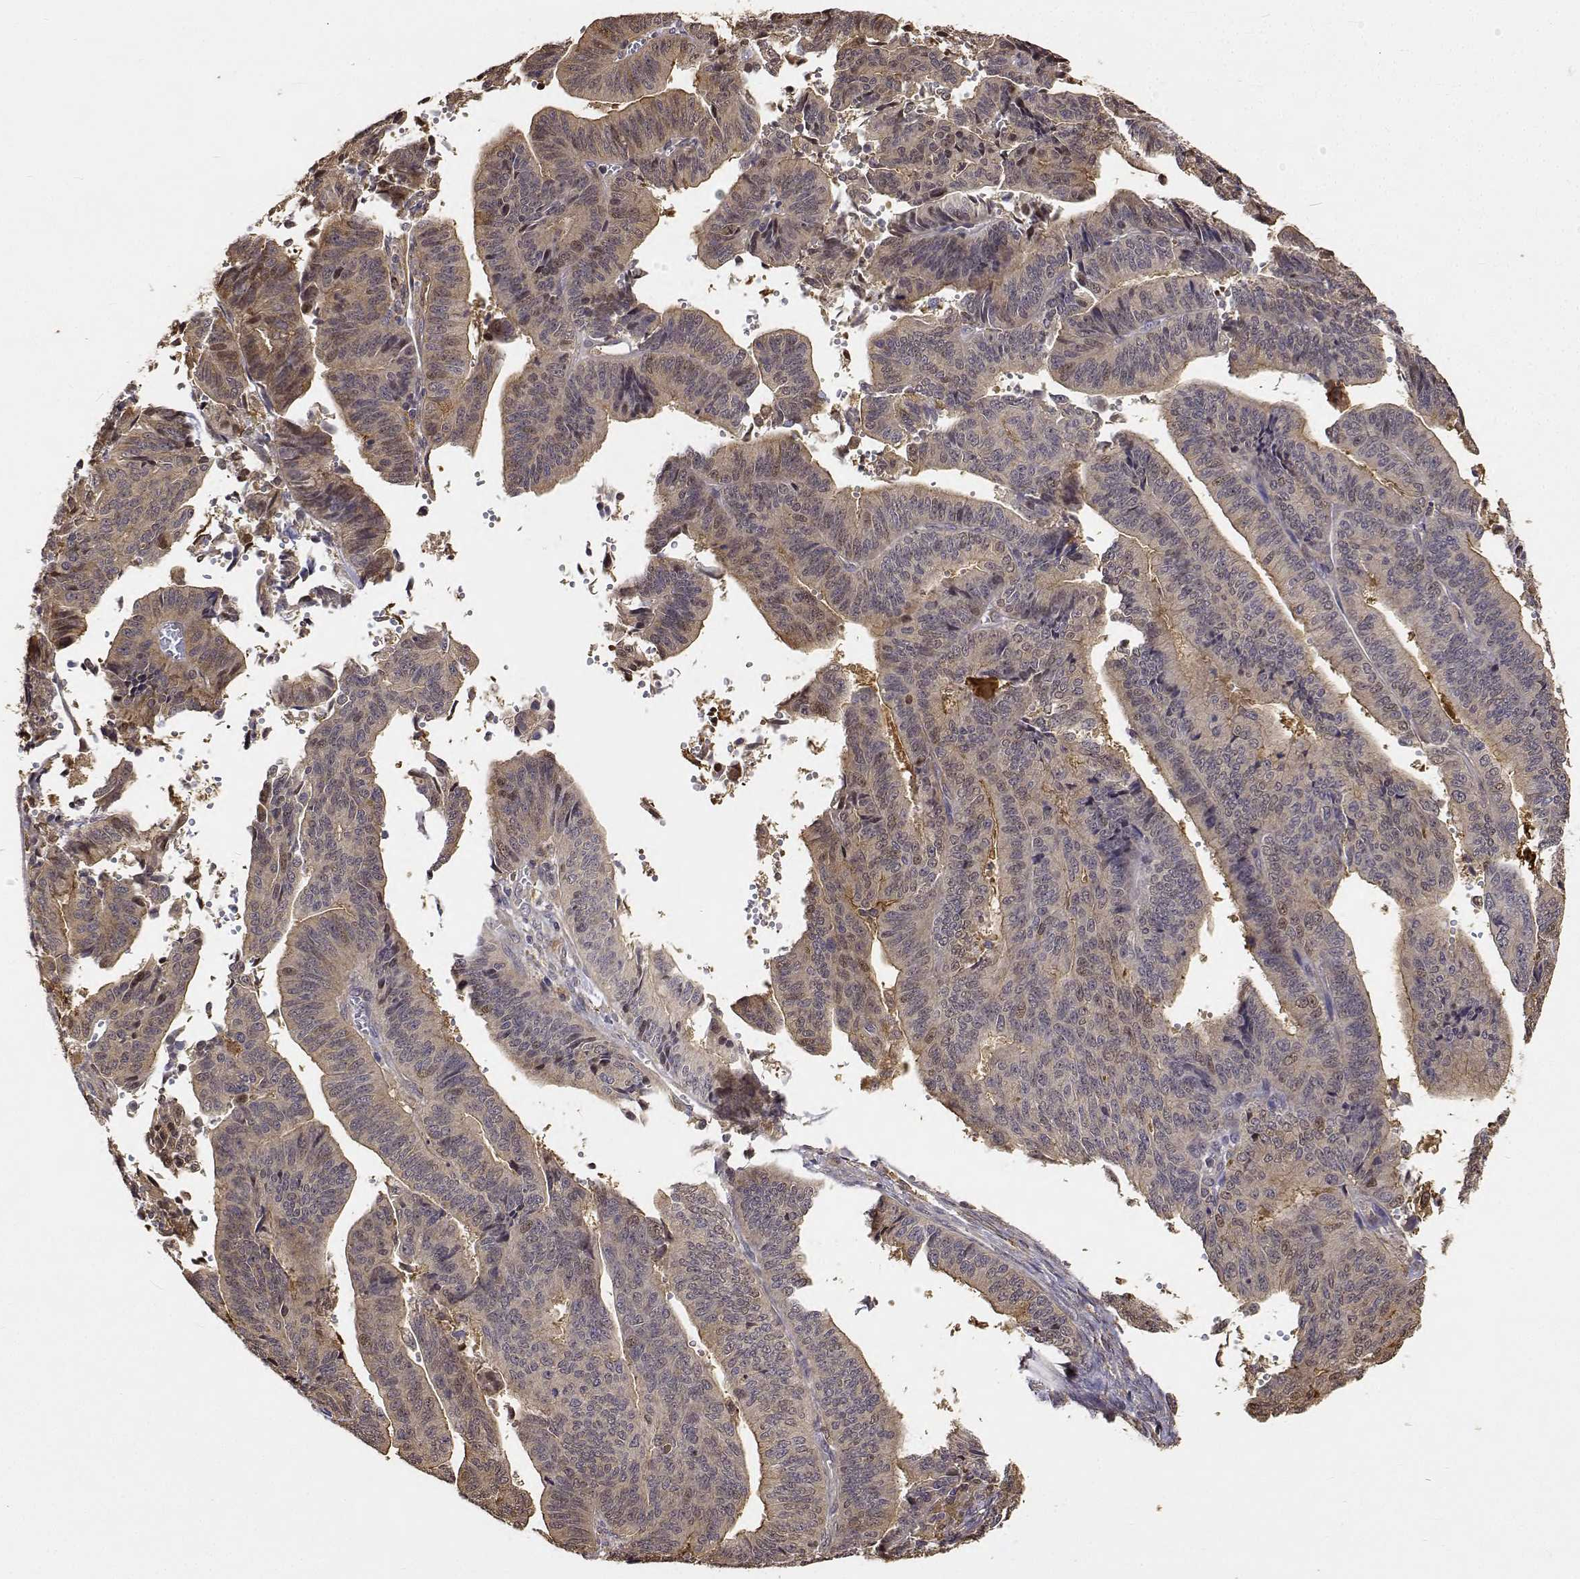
{"staining": {"intensity": "moderate", "quantity": "25%-75%", "location": "cytoplasmic/membranous,nuclear"}, "tissue": "endometrial cancer", "cell_type": "Tumor cells", "image_type": "cancer", "snomed": [{"axis": "morphology", "description": "Adenocarcinoma, NOS"}, {"axis": "topography", "description": "Endometrium"}], "caption": "Moderate cytoplasmic/membranous and nuclear staining for a protein is present in about 25%-75% of tumor cells of endometrial adenocarcinoma using immunohistochemistry (IHC).", "gene": "PCID2", "patient": {"sex": "female", "age": 65}}